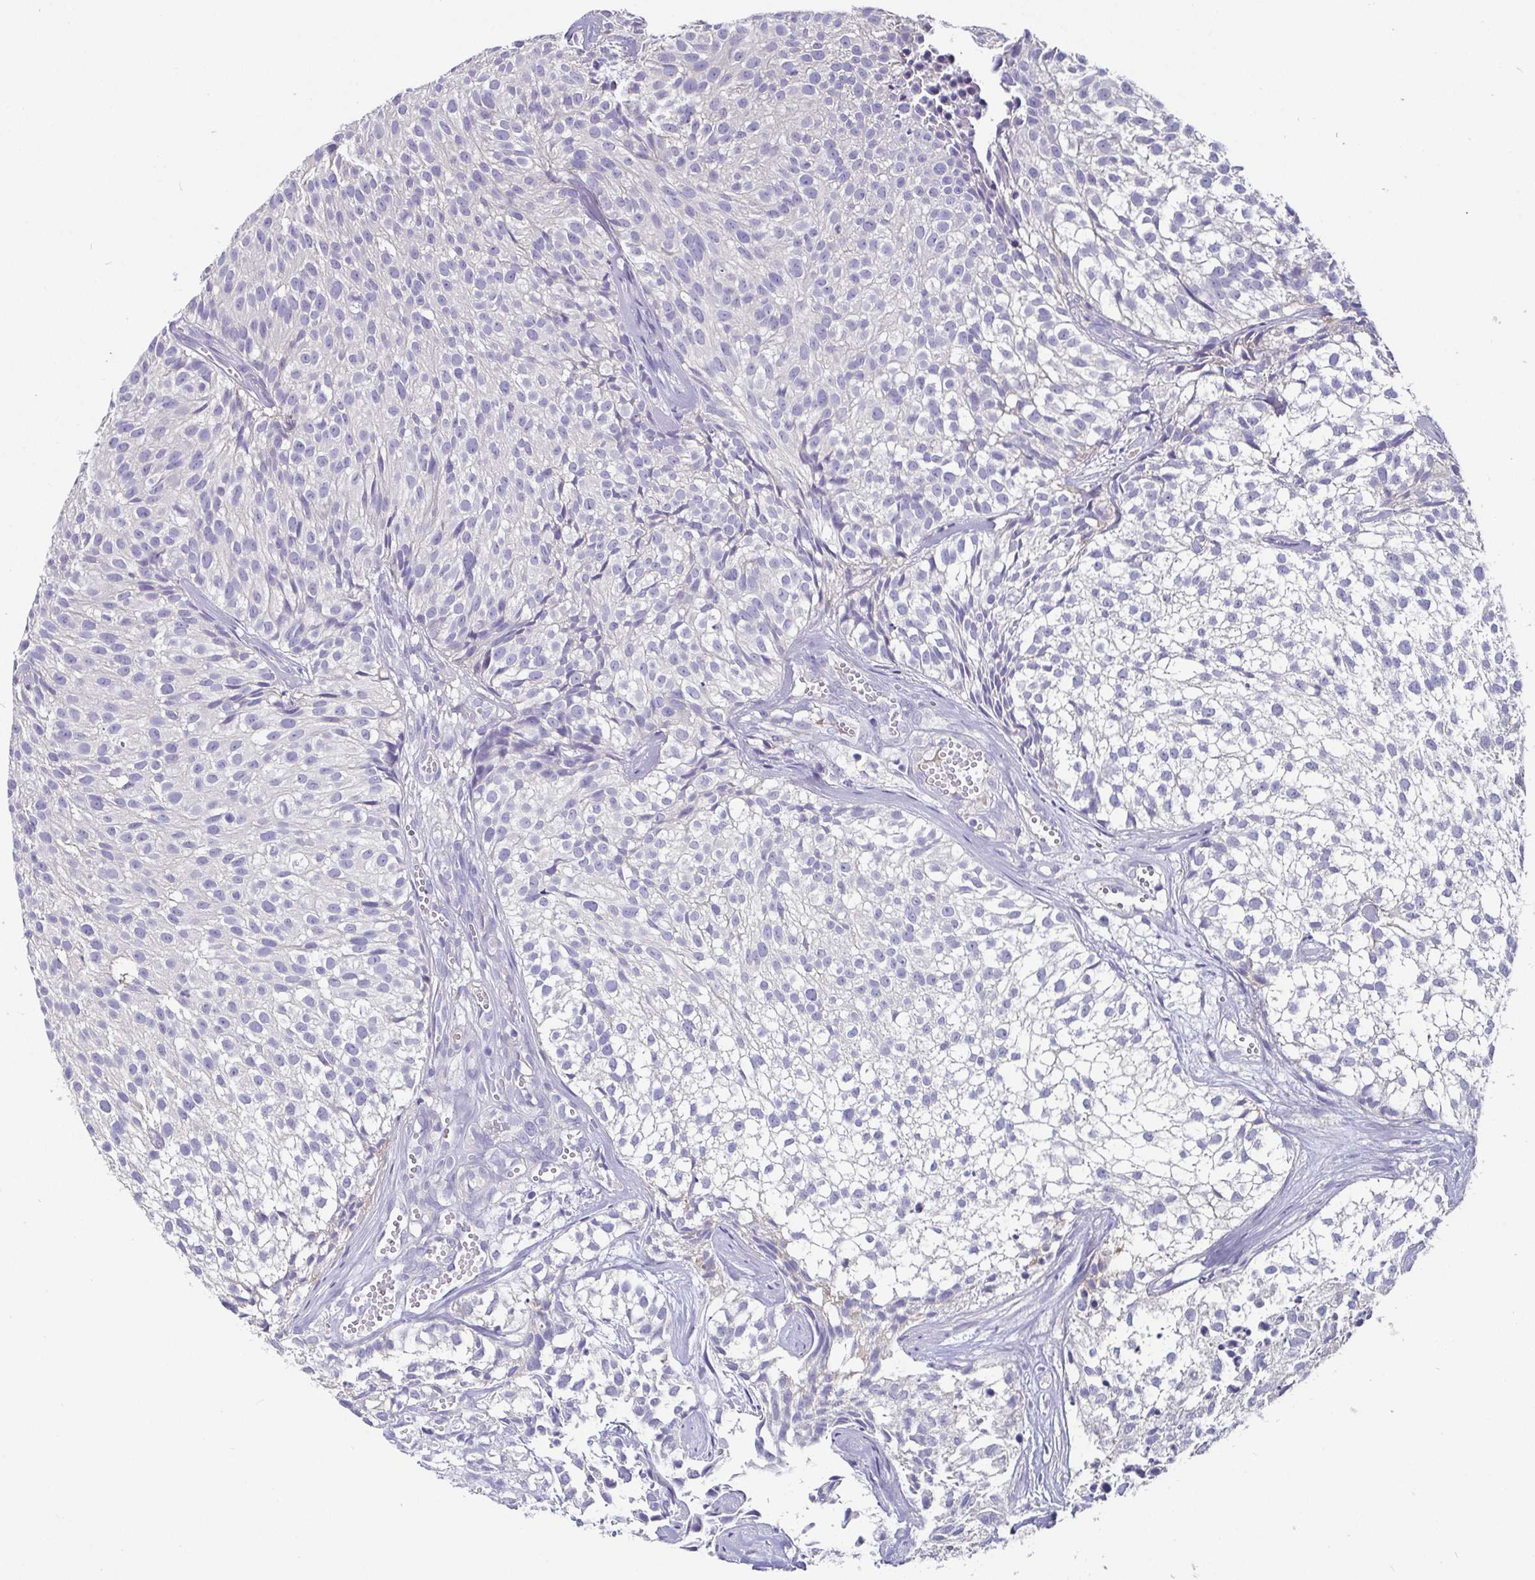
{"staining": {"intensity": "negative", "quantity": "none", "location": "none"}, "tissue": "urothelial cancer", "cell_type": "Tumor cells", "image_type": "cancer", "snomed": [{"axis": "morphology", "description": "Urothelial carcinoma, Low grade"}, {"axis": "topography", "description": "Urinary bladder"}], "caption": "Immunohistochemistry (IHC) micrograph of human urothelial carcinoma (low-grade) stained for a protein (brown), which shows no positivity in tumor cells.", "gene": "ADAMTS6", "patient": {"sex": "male", "age": 70}}